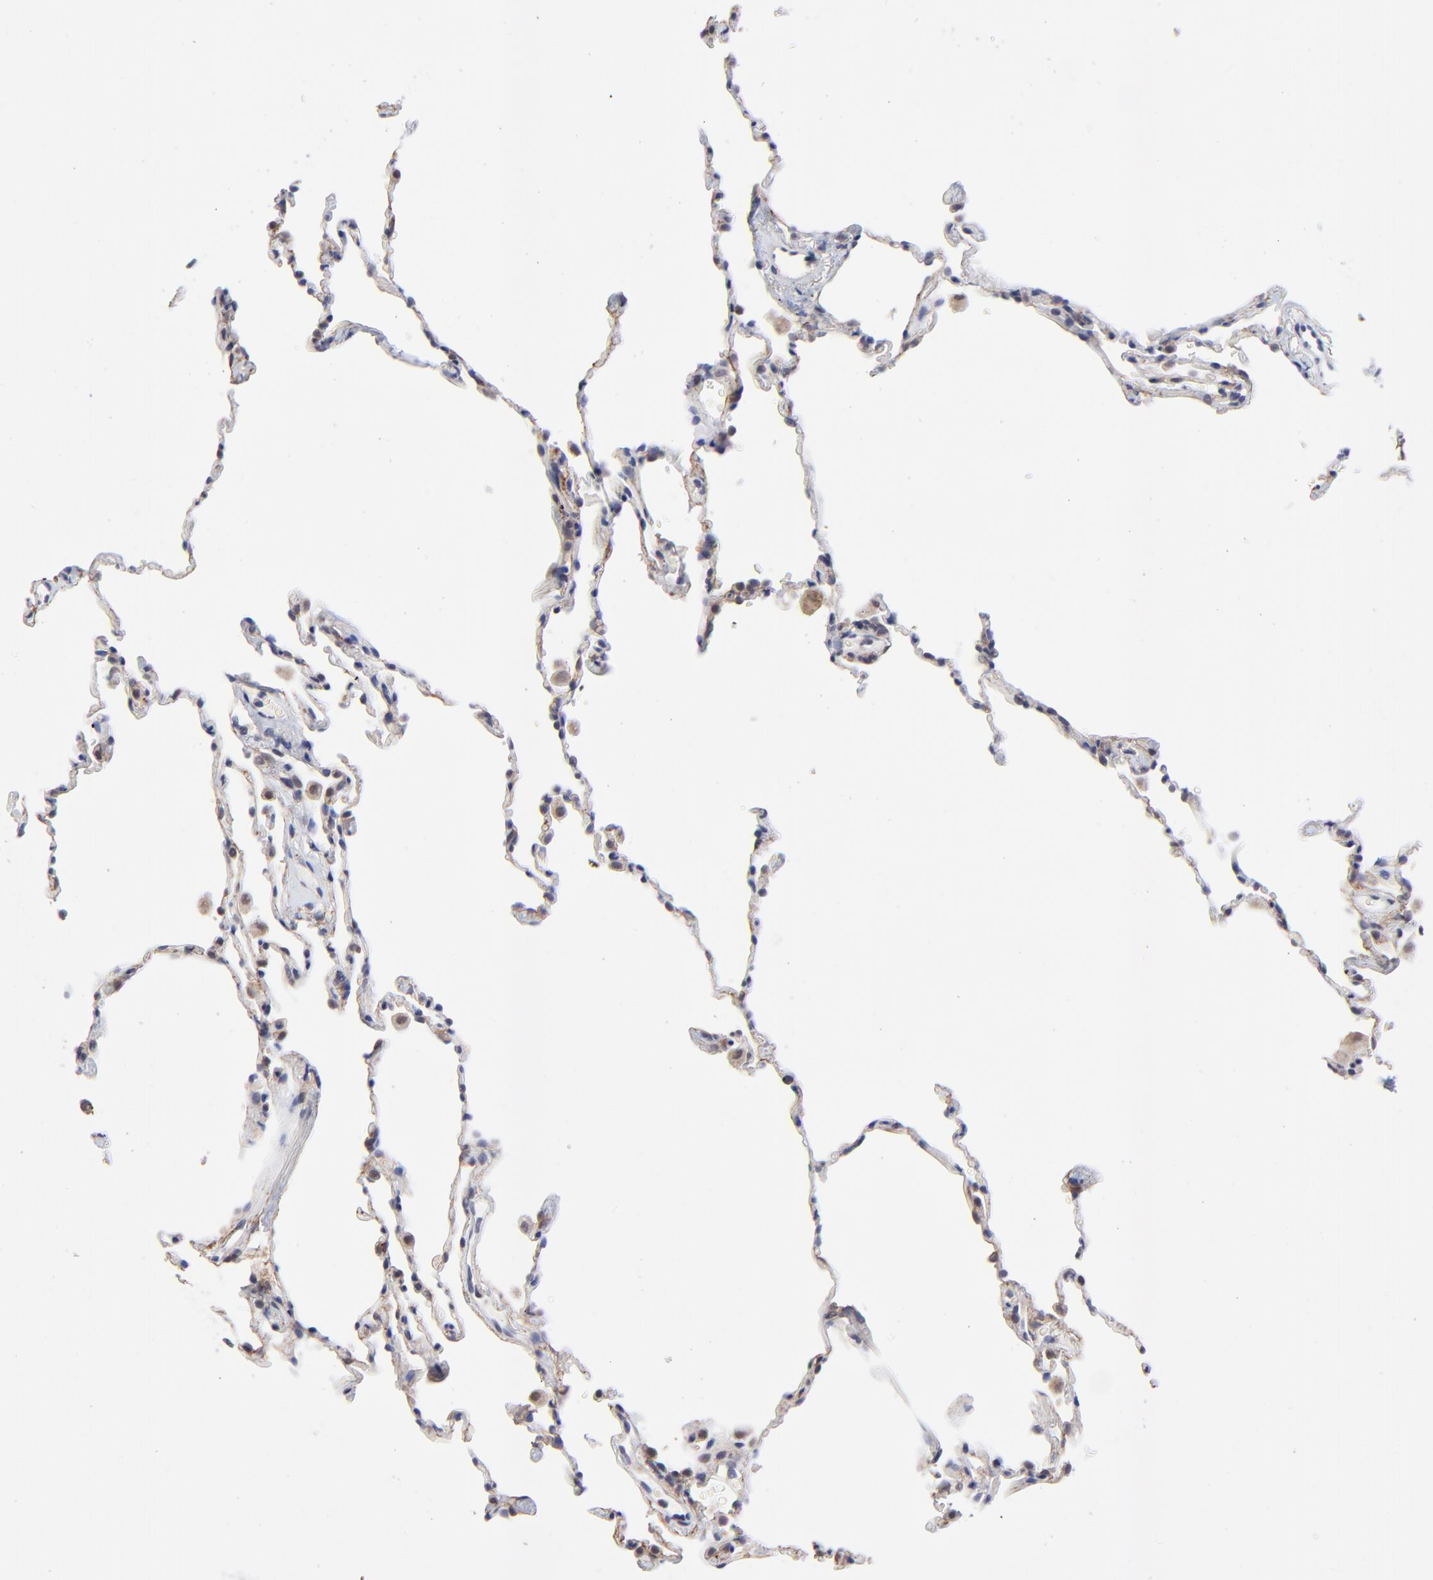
{"staining": {"intensity": "negative", "quantity": "none", "location": "none"}, "tissue": "lung", "cell_type": "Alveolar cells", "image_type": "normal", "snomed": [{"axis": "morphology", "description": "Normal tissue, NOS"}, {"axis": "morphology", "description": "Soft tissue tumor metastatic"}, {"axis": "topography", "description": "Lung"}], "caption": "Image shows no protein staining in alveolar cells of benign lung.", "gene": "FBXO8", "patient": {"sex": "male", "age": 59}}